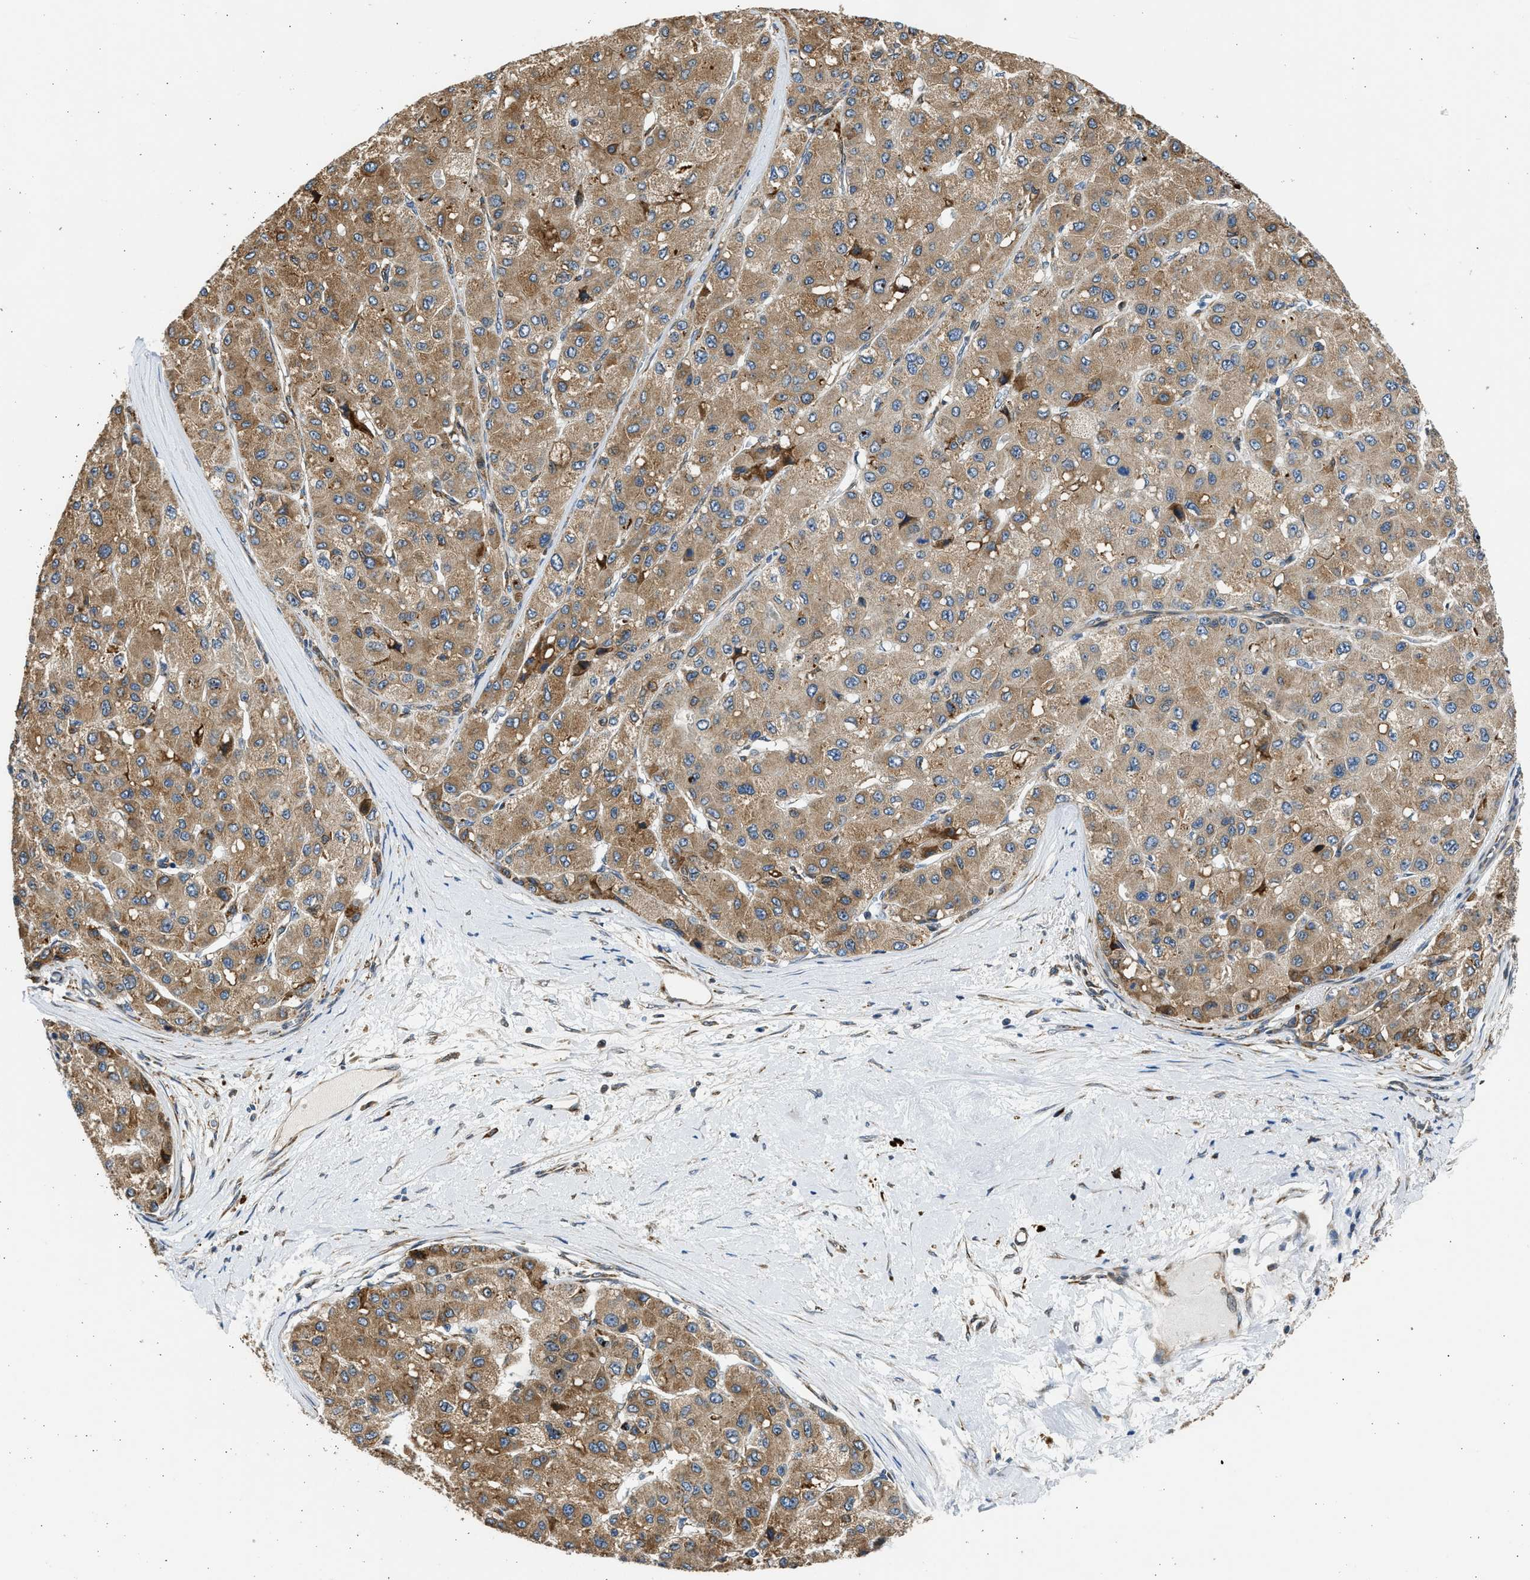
{"staining": {"intensity": "moderate", "quantity": ">75%", "location": "cytoplasmic/membranous"}, "tissue": "liver cancer", "cell_type": "Tumor cells", "image_type": "cancer", "snomed": [{"axis": "morphology", "description": "Carcinoma, Hepatocellular, NOS"}, {"axis": "topography", "description": "Liver"}], "caption": "Liver cancer (hepatocellular carcinoma) stained with immunohistochemistry displays moderate cytoplasmic/membranous positivity in about >75% of tumor cells.", "gene": "PLD2", "patient": {"sex": "male", "age": 80}}